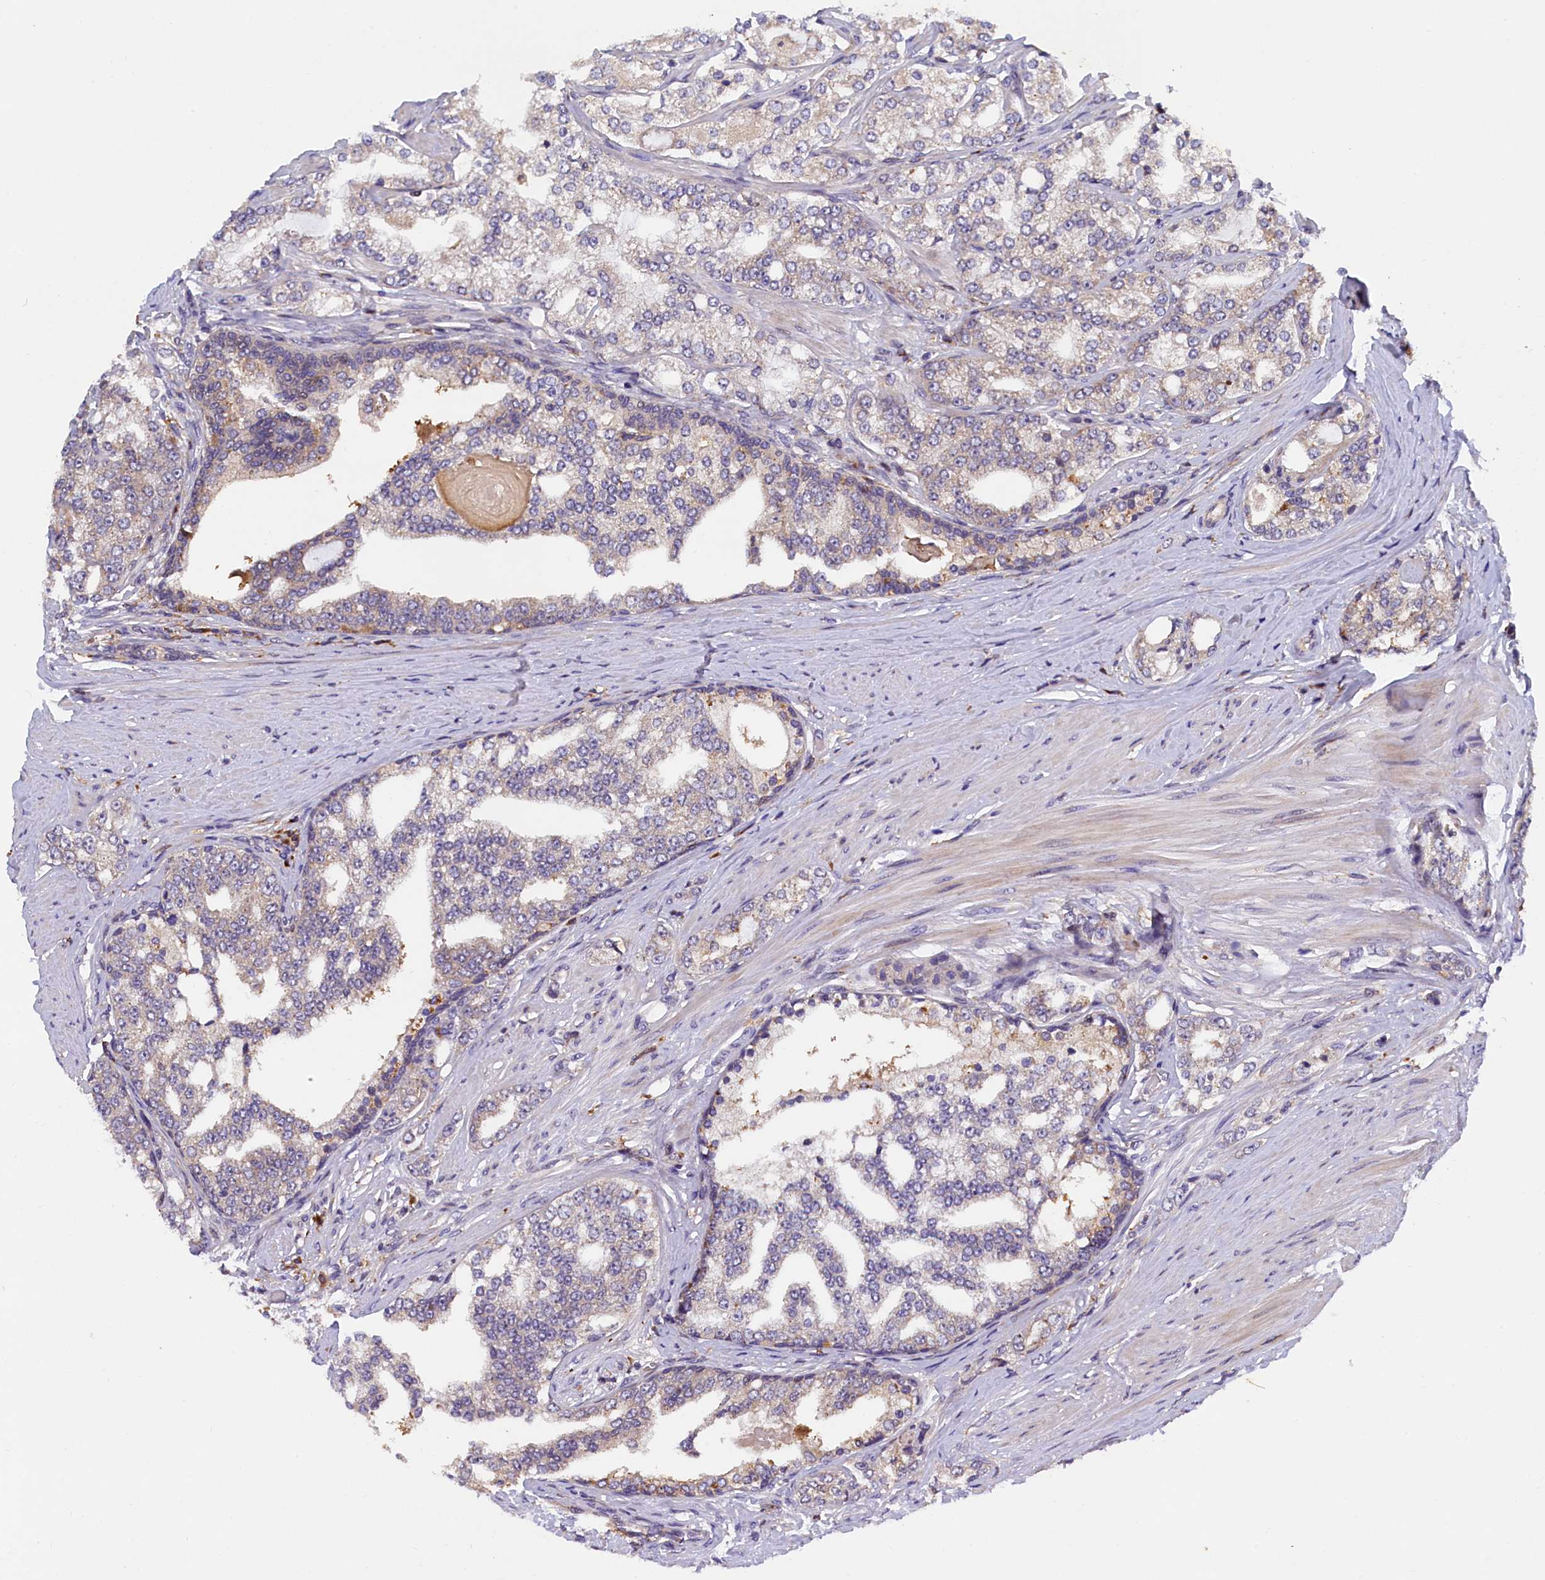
{"staining": {"intensity": "weak", "quantity": "<25%", "location": "cytoplasmic/membranous"}, "tissue": "prostate cancer", "cell_type": "Tumor cells", "image_type": "cancer", "snomed": [{"axis": "morphology", "description": "Adenocarcinoma, High grade"}, {"axis": "topography", "description": "Prostate"}], "caption": "IHC image of human prostate cancer stained for a protein (brown), which demonstrates no positivity in tumor cells.", "gene": "NAIP", "patient": {"sex": "male", "age": 64}}